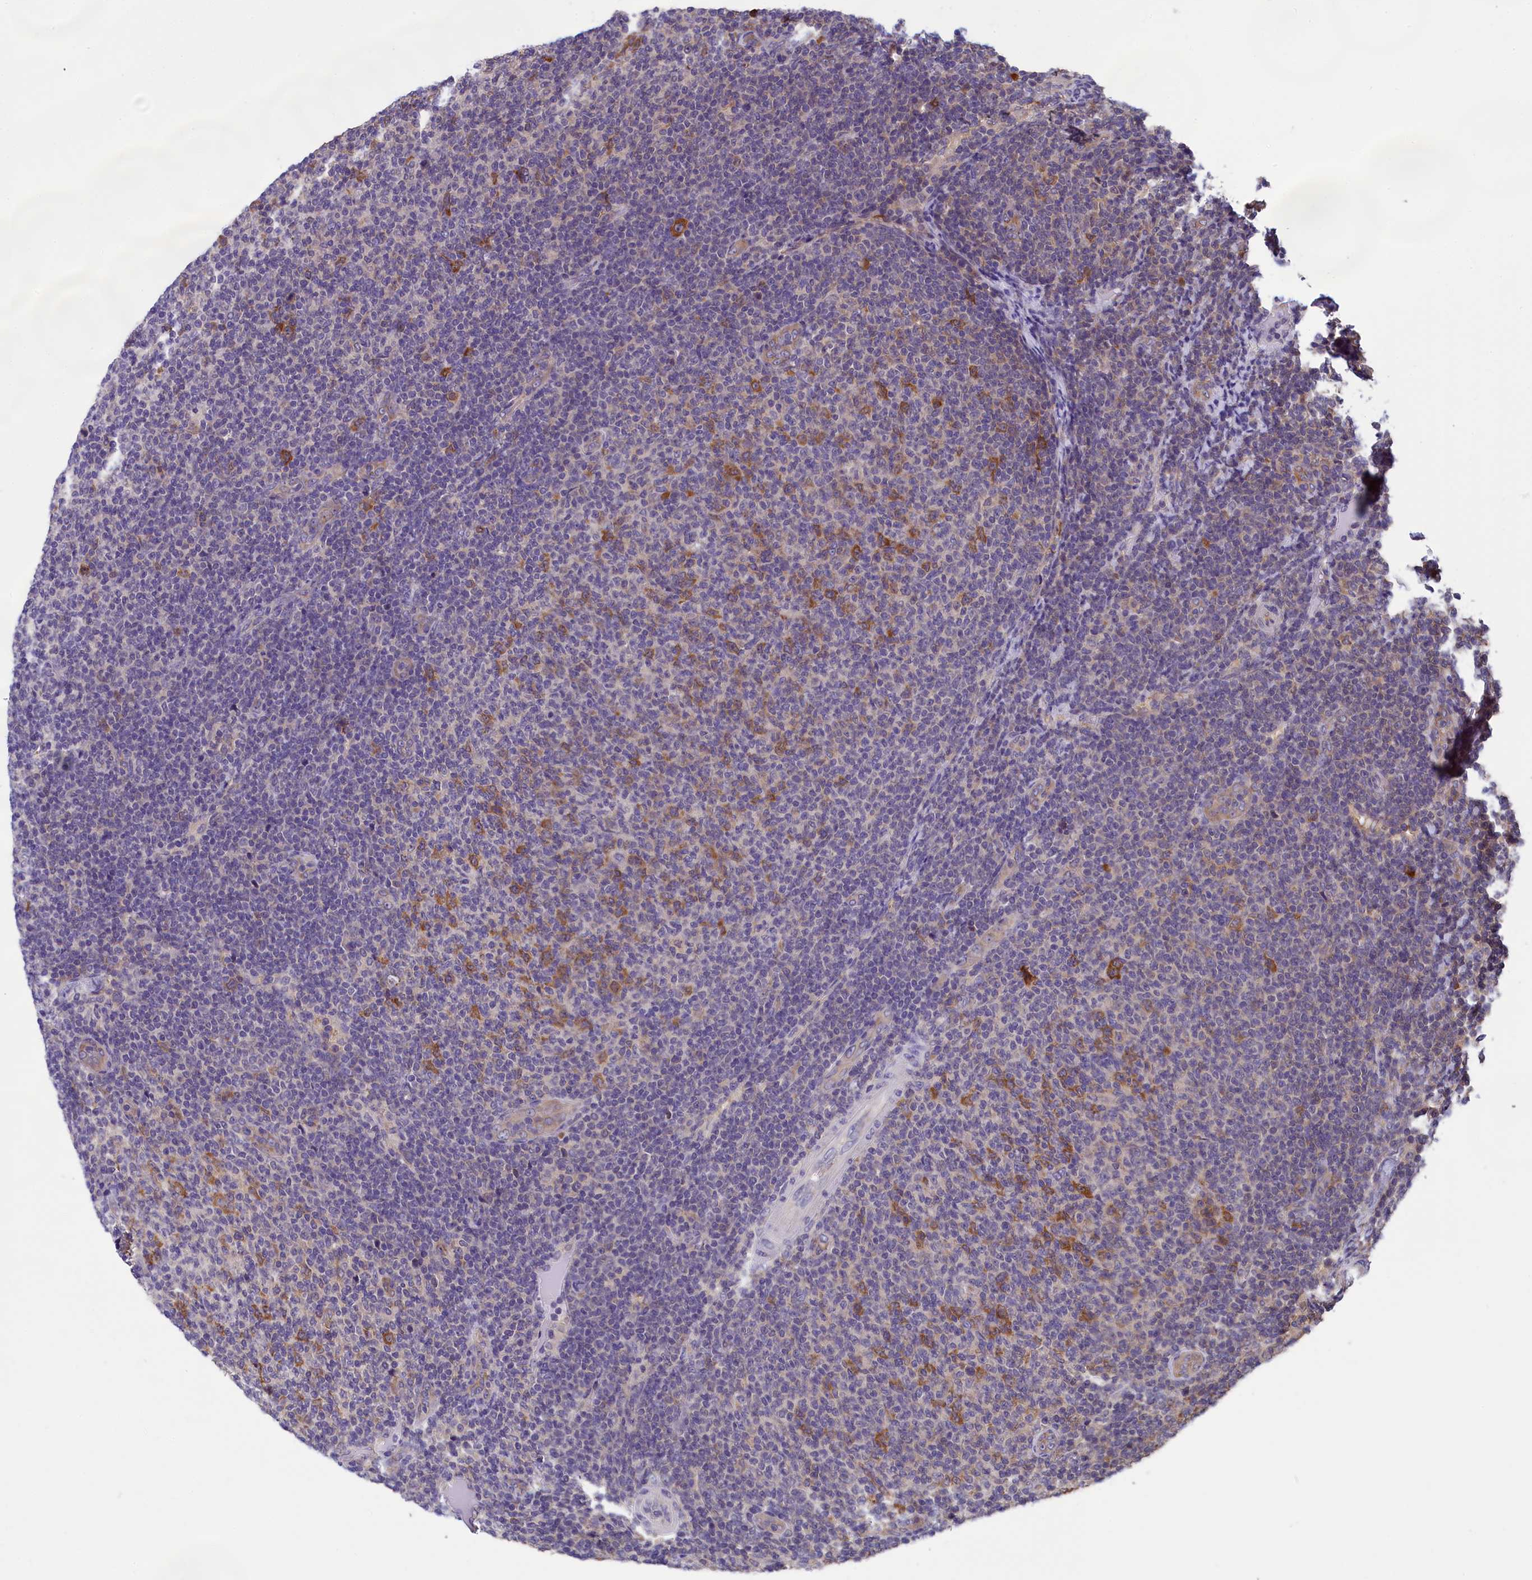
{"staining": {"intensity": "negative", "quantity": "none", "location": "none"}, "tissue": "lymphoma", "cell_type": "Tumor cells", "image_type": "cancer", "snomed": [{"axis": "morphology", "description": "Malignant lymphoma, non-Hodgkin's type, Low grade"}, {"axis": "topography", "description": "Lymph node"}], "caption": "Tumor cells show no significant protein positivity in malignant lymphoma, non-Hodgkin's type (low-grade). (DAB (3,3'-diaminobenzidine) immunohistochemistry, high magnification).", "gene": "ABCC8", "patient": {"sex": "male", "age": 66}}